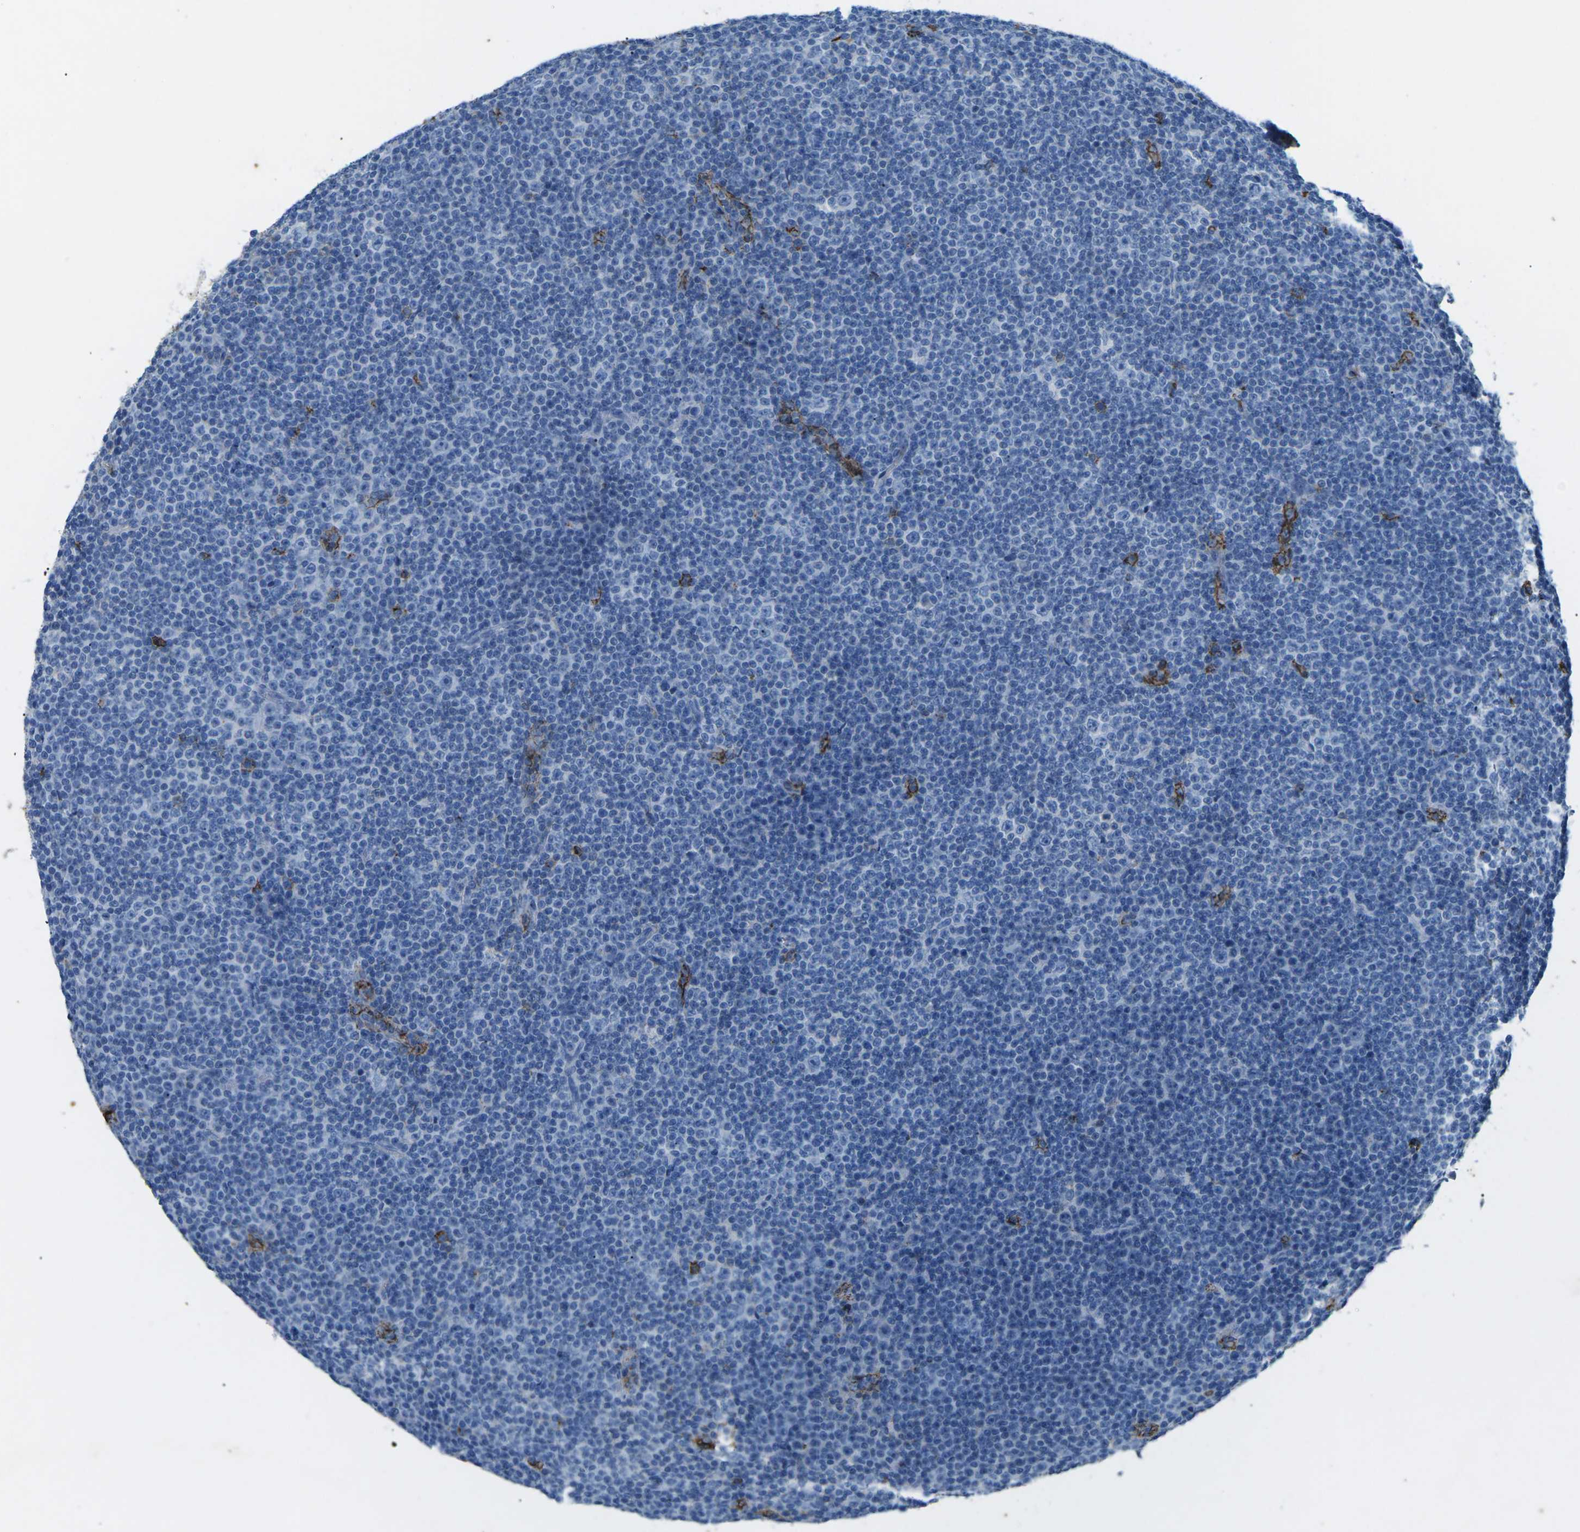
{"staining": {"intensity": "negative", "quantity": "none", "location": "none"}, "tissue": "lymphoma", "cell_type": "Tumor cells", "image_type": "cancer", "snomed": [{"axis": "morphology", "description": "Malignant lymphoma, non-Hodgkin's type, Low grade"}, {"axis": "topography", "description": "Lymph node"}], "caption": "Immunohistochemistry of human malignant lymphoma, non-Hodgkin's type (low-grade) displays no staining in tumor cells.", "gene": "CTAGE1", "patient": {"sex": "female", "age": 67}}